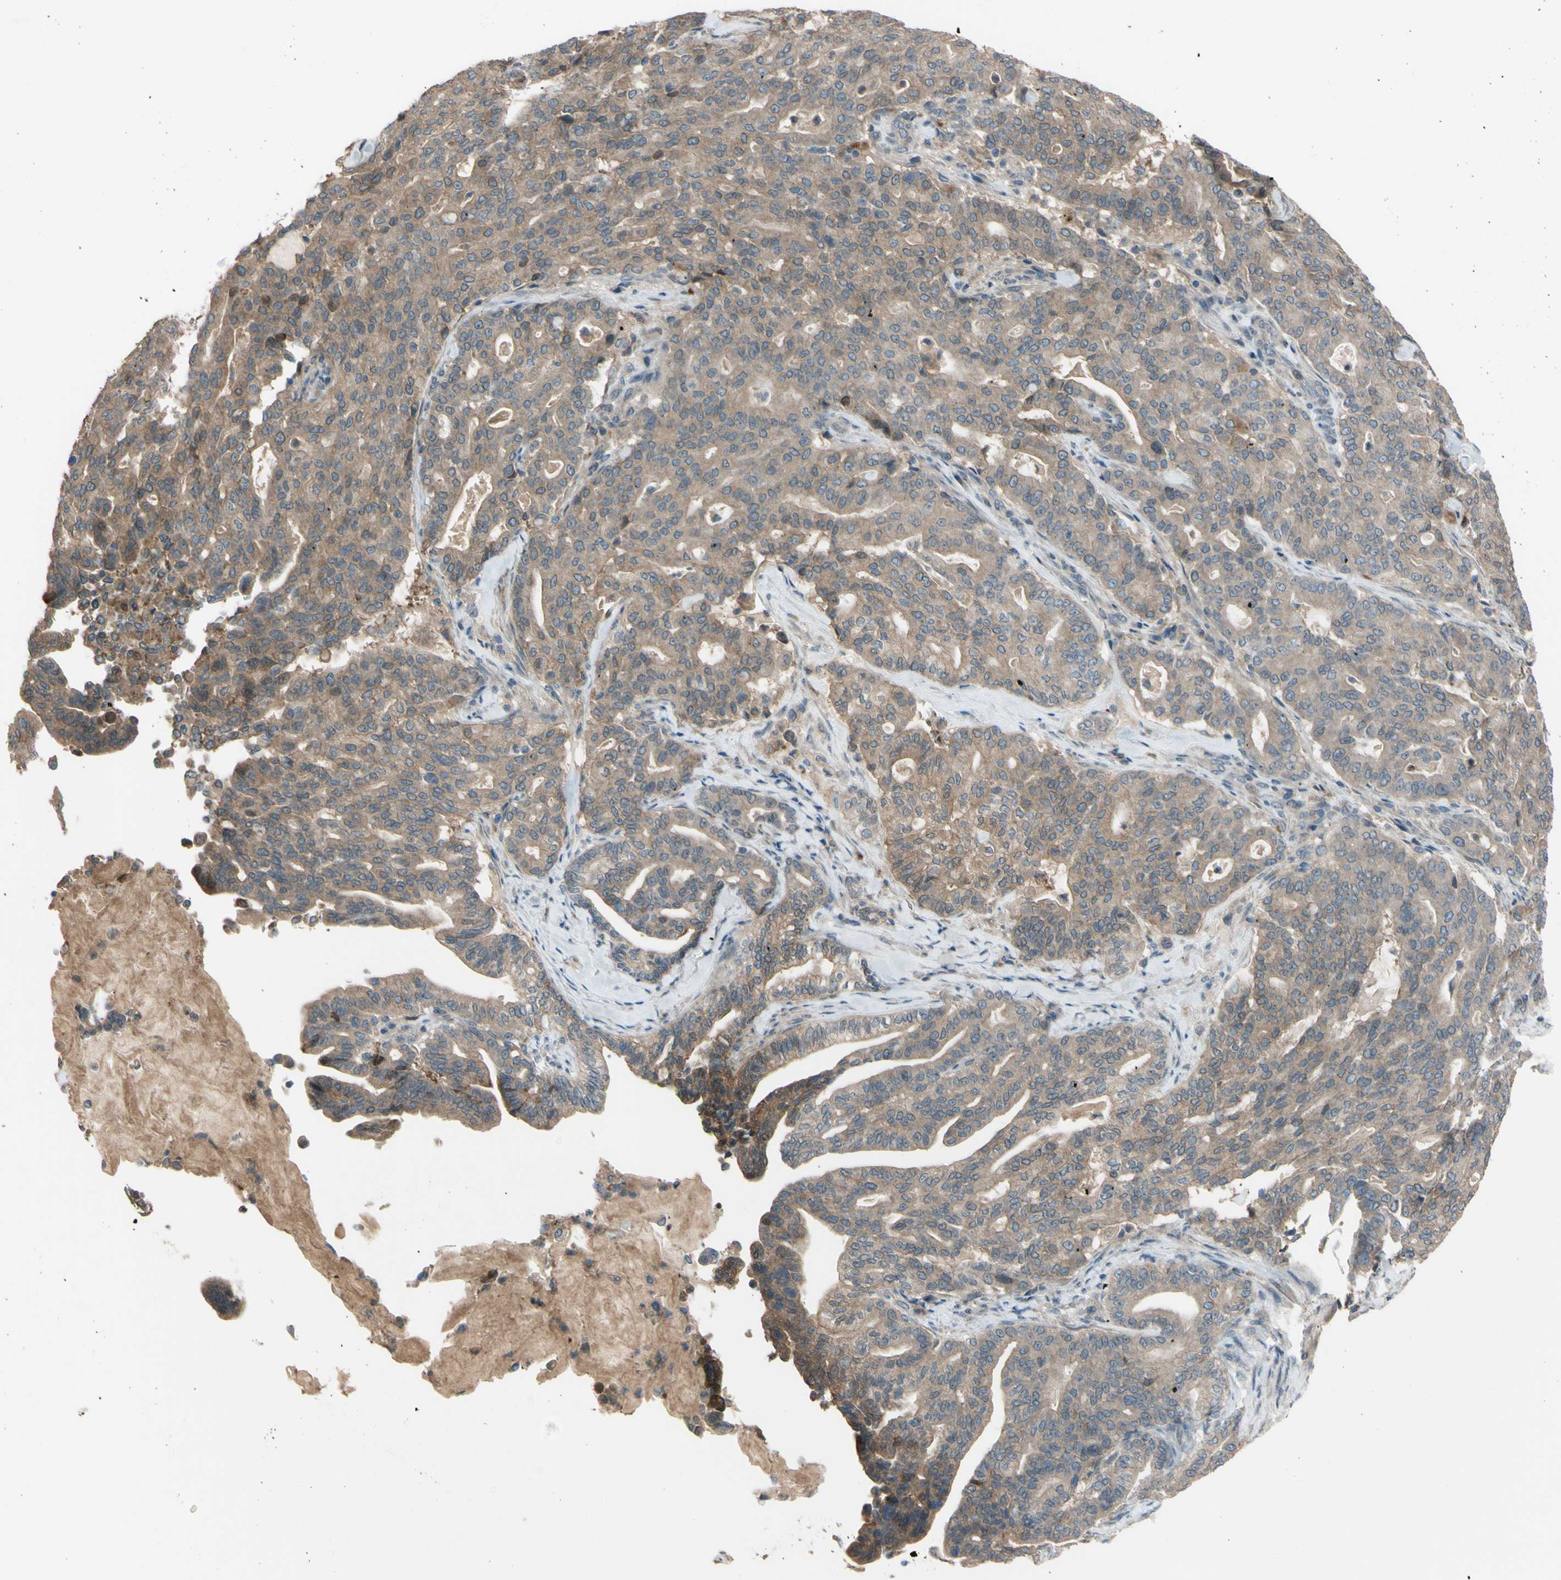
{"staining": {"intensity": "moderate", "quantity": ">75%", "location": "cytoplasmic/membranous"}, "tissue": "pancreatic cancer", "cell_type": "Tumor cells", "image_type": "cancer", "snomed": [{"axis": "morphology", "description": "Adenocarcinoma, NOS"}, {"axis": "topography", "description": "Pancreas"}], "caption": "A medium amount of moderate cytoplasmic/membranous positivity is present in about >75% of tumor cells in pancreatic cancer (adenocarcinoma) tissue. The staining is performed using DAB brown chromogen to label protein expression. The nuclei are counter-stained blue using hematoxylin.", "gene": "AFP", "patient": {"sex": "male", "age": 63}}